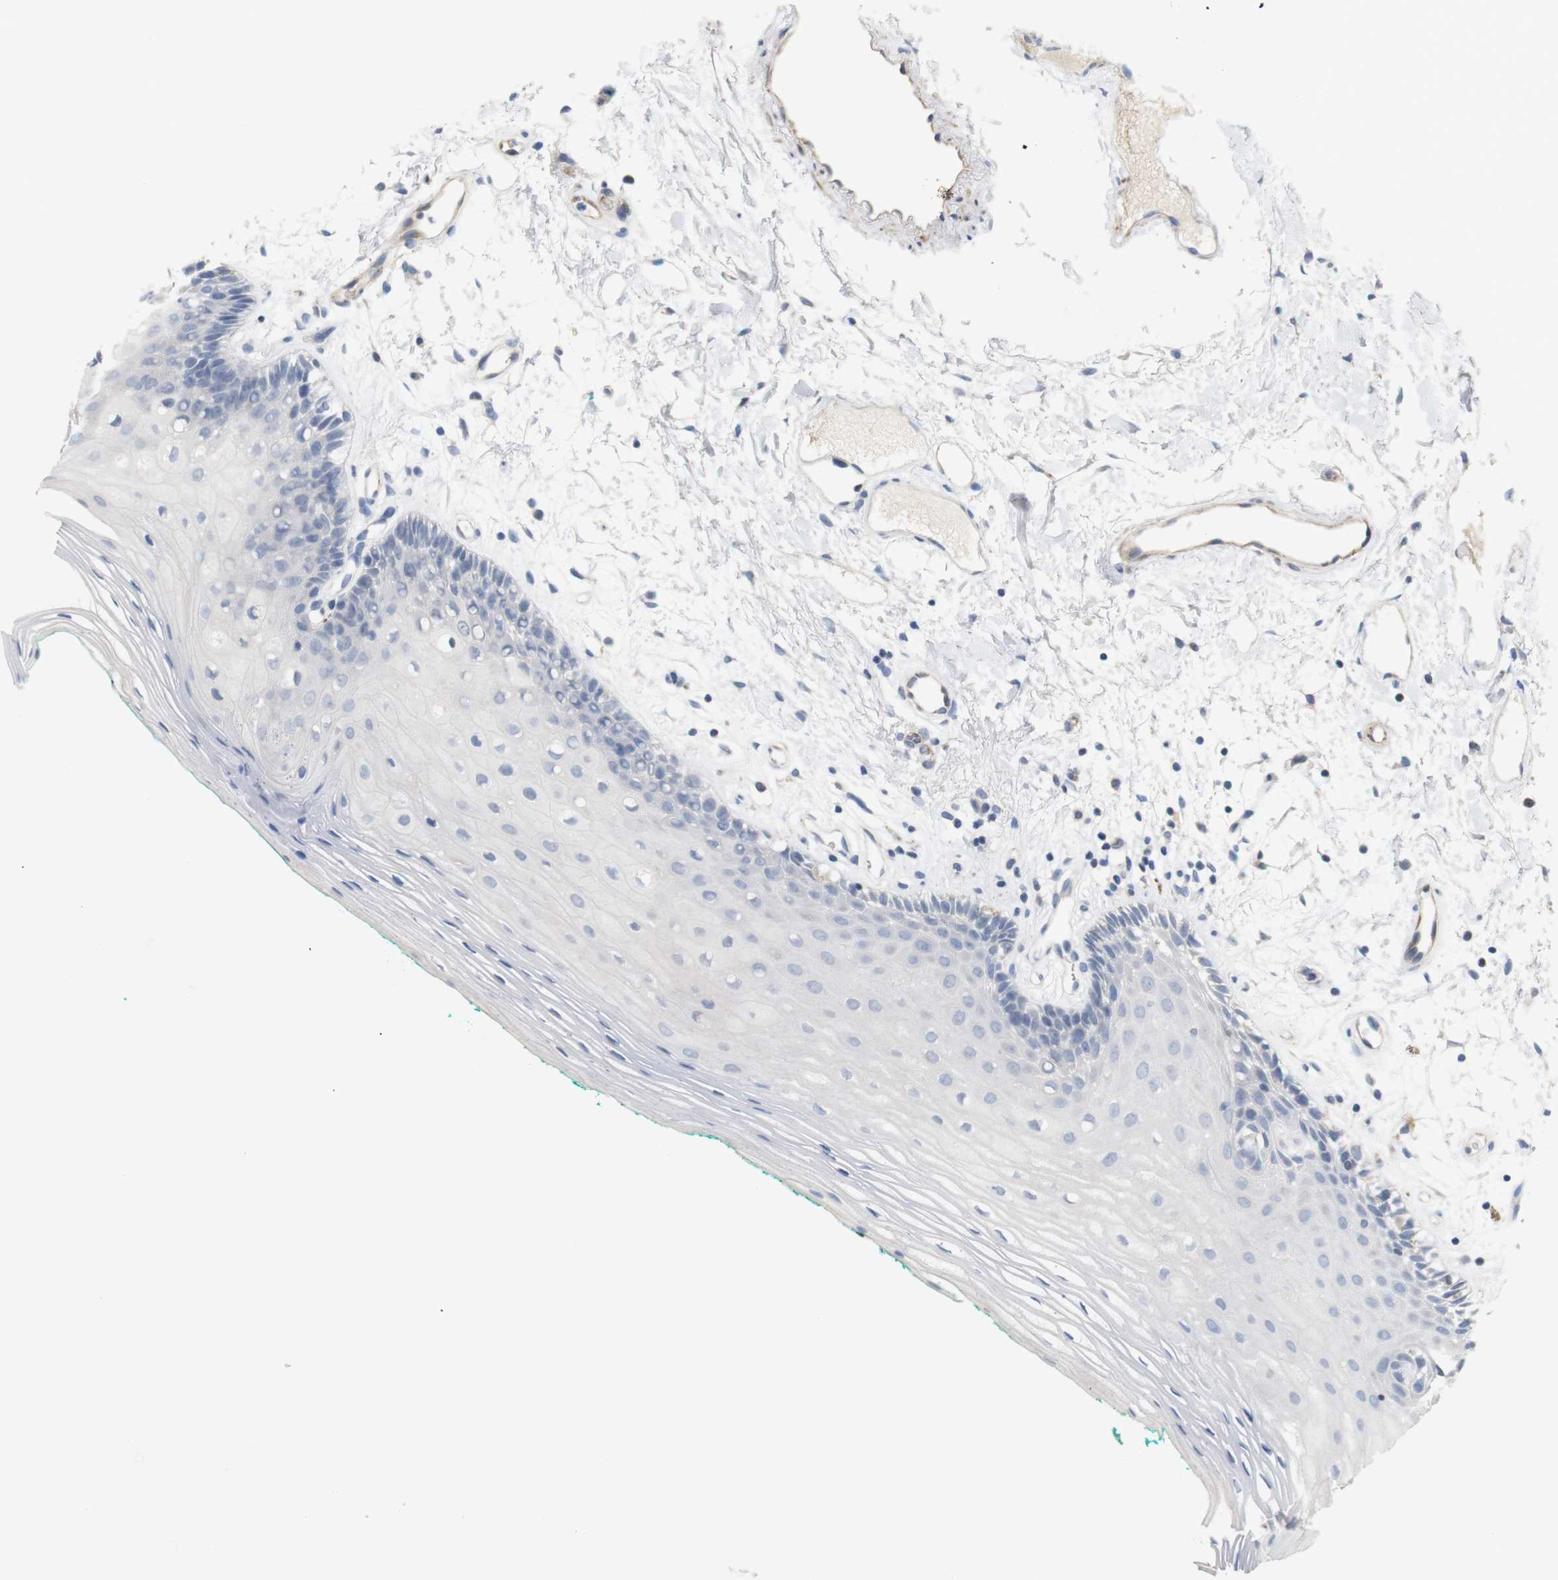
{"staining": {"intensity": "negative", "quantity": "none", "location": "none"}, "tissue": "oral mucosa", "cell_type": "Squamous epithelial cells", "image_type": "normal", "snomed": [{"axis": "morphology", "description": "Normal tissue, NOS"}, {"axis": "topography", "description": "Skeletal muscle"}, {"axis": "topography", "description": "Oral tissue"}, {"axis": "topography", "description": "Peripheral nerve tissue"}], "caption": "High magnification brightfield microscopy of unremarkable oral mucosa stained with DAB (brown) and counterstained with hematoxylin (blue): squamous epithelial cells show no significant expression.", "gene": "ITPR1", "patient": {"sex": "female", "age": 84}}